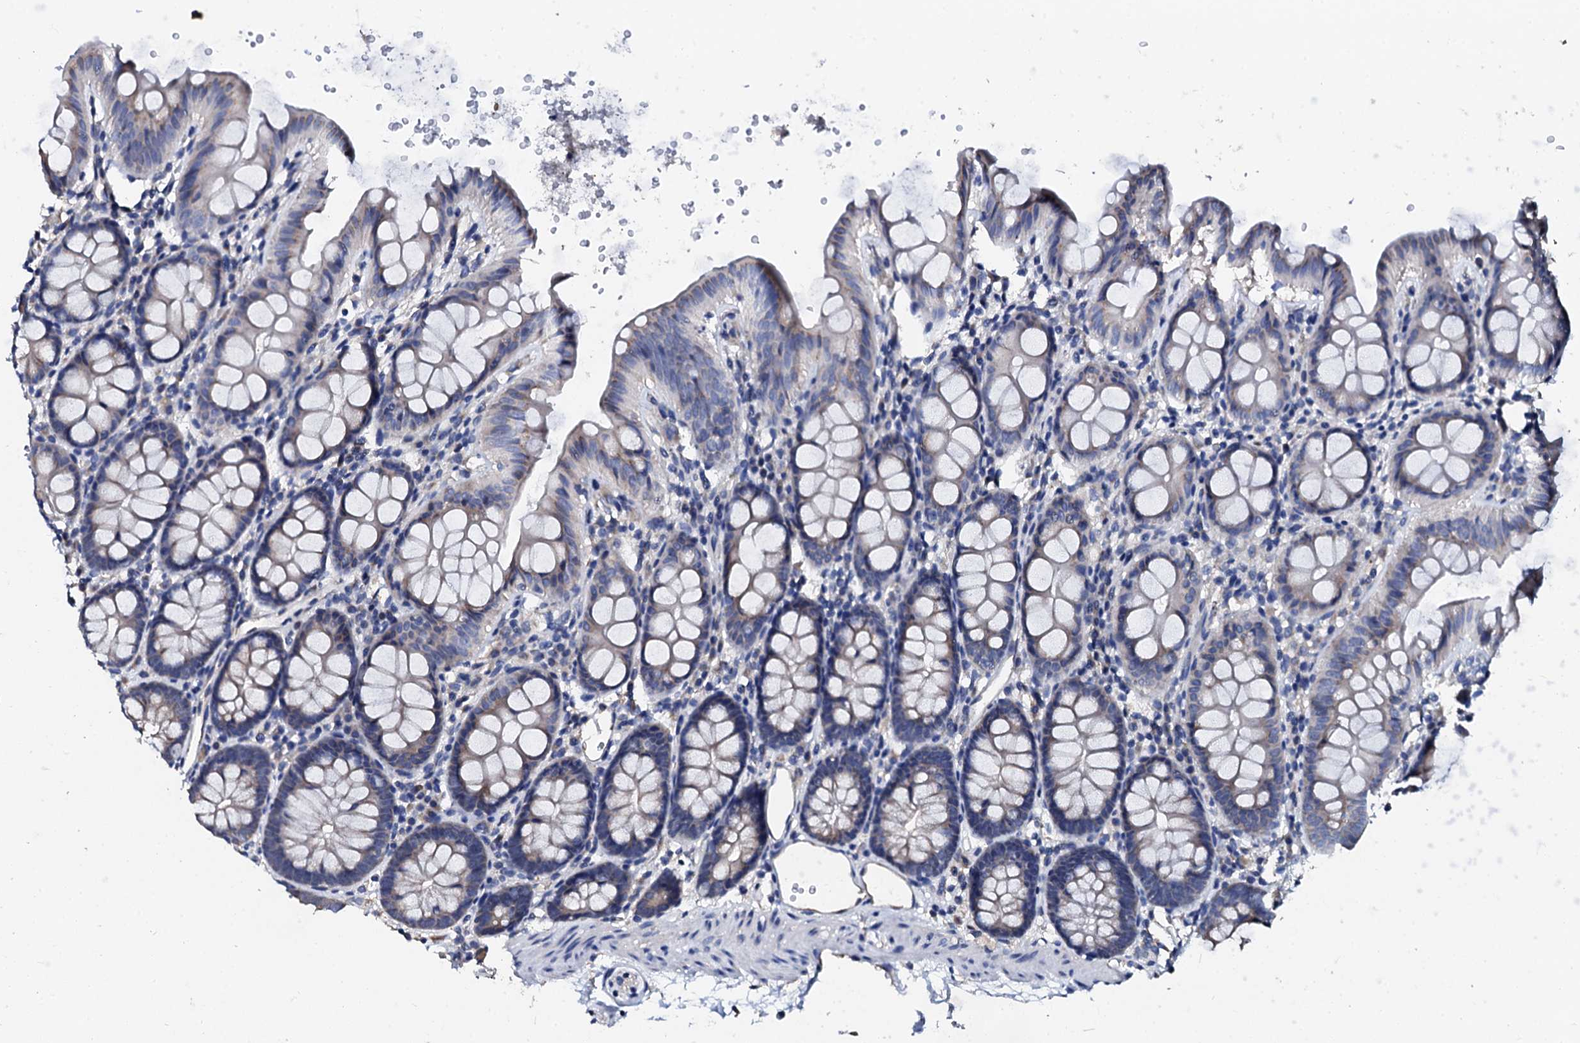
{"staining": {"intensity": "weak", "quantity": "25%-75%", "location": "cytoplasmic/membranous"}, "tissue": "colon", "cell_type": "Endothelial cells", "image_type": "normal", "snomed": [{"axis": "morphology", "description": "Normal tissue, NOS"}, {"axis": "topography", "description": "Colon"}], "caption": "A high-resolution image shows immunohistochemistry (IHC) staining of benign colon, which shows weak cytoplasmic/membranous staining in about 25%-75% of endothelial cells.", "gene": "AKAP3", "patient": {"sex": "male", "age": 75}}